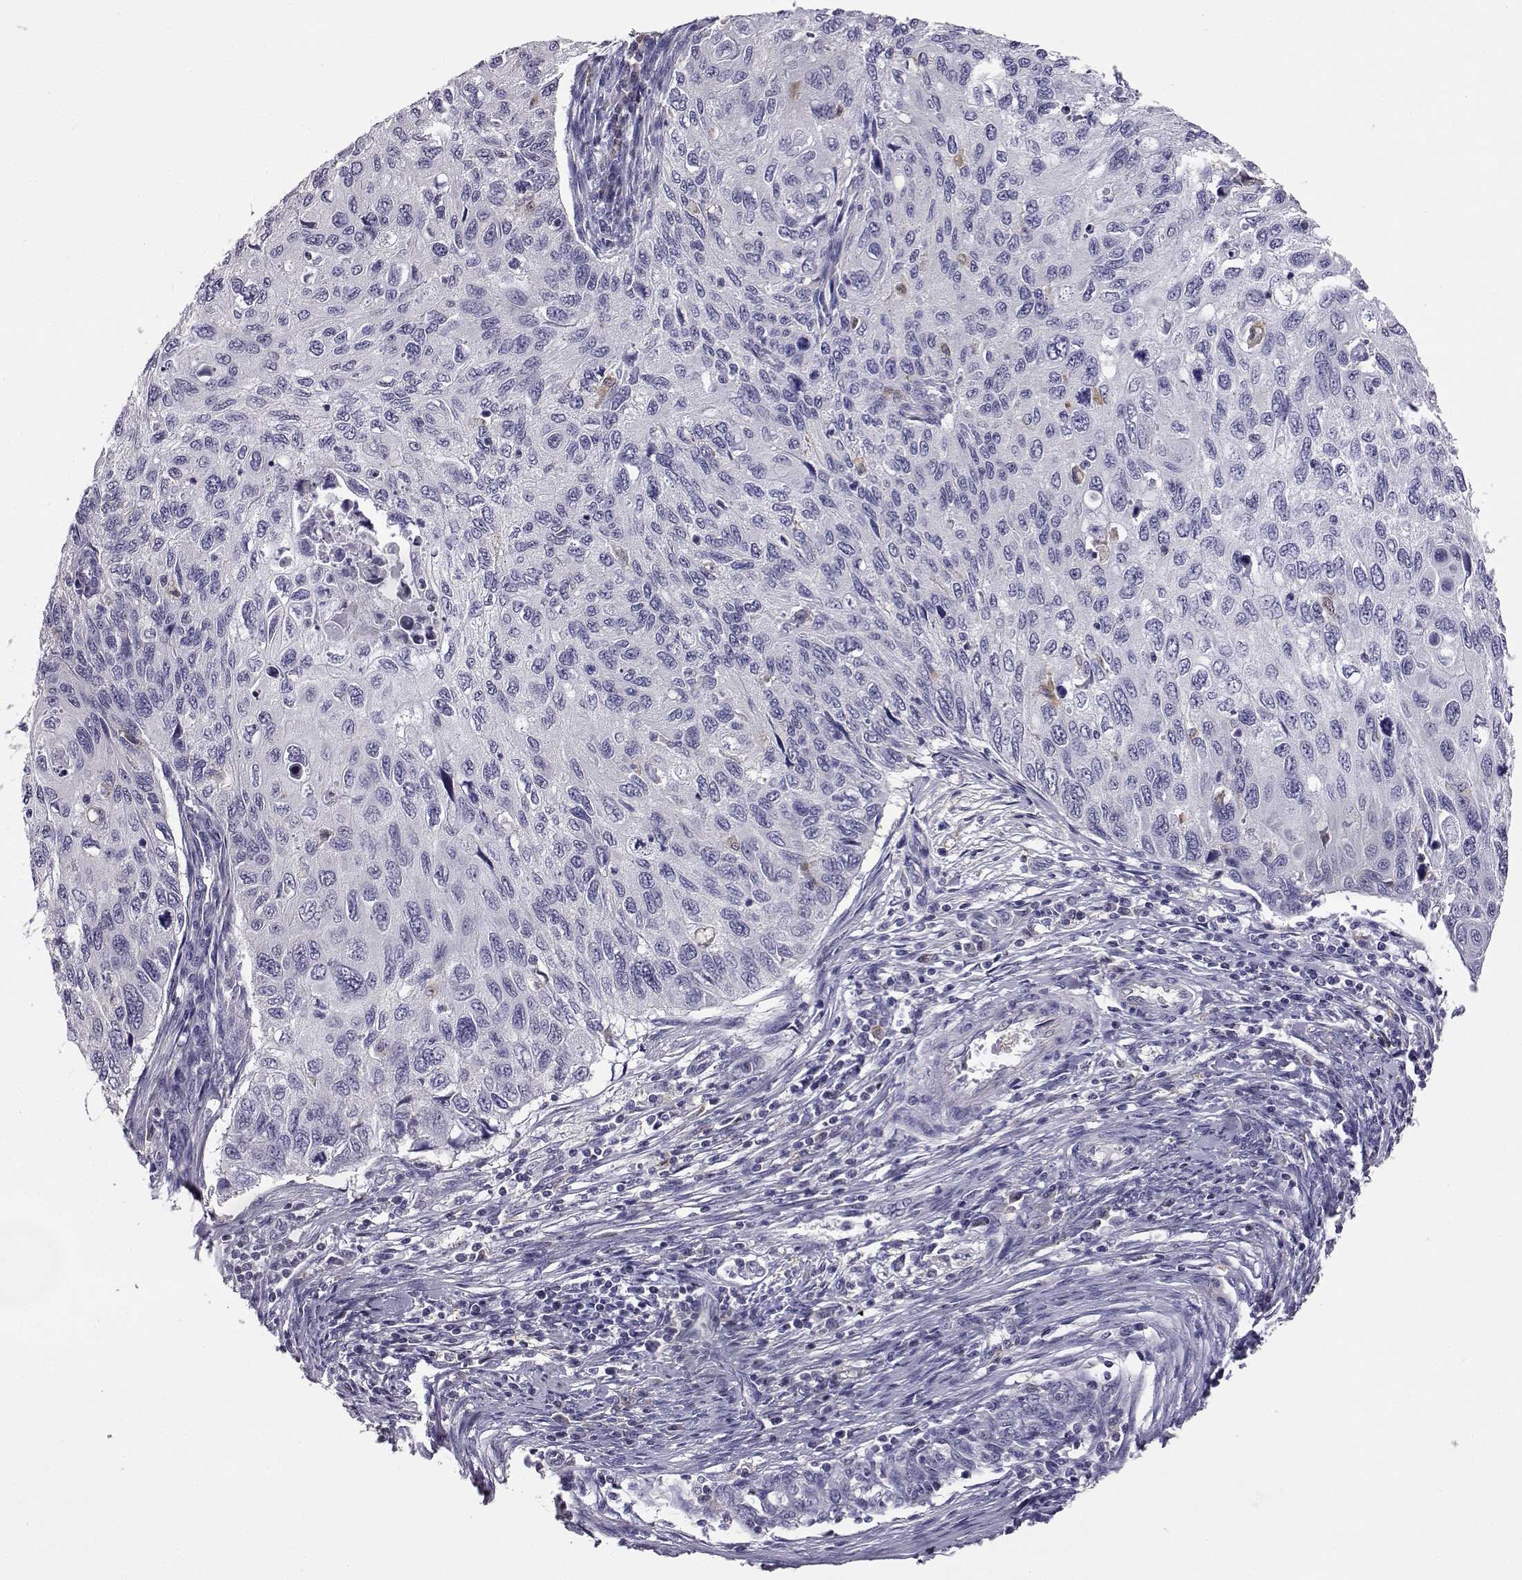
{"staining": {"intensity": "negative", "quantity": "none", "location": "none"}, "tissue": "cervical cancer", "cell_type": "Tumor cells", "image_type": "cancer", "snomed": [{"axis": "morphology", "description": "Squamous cell carcinoma, NOS"}, {"axis": "topography", "description": "Cervix"}], "caption": "Immunohistochemical staining of cervical squamous cell carcinoma displays no significant staining in tumor cells.", "gene": "AKR1B1", "patient": {"sex": "female", "age": 70}}